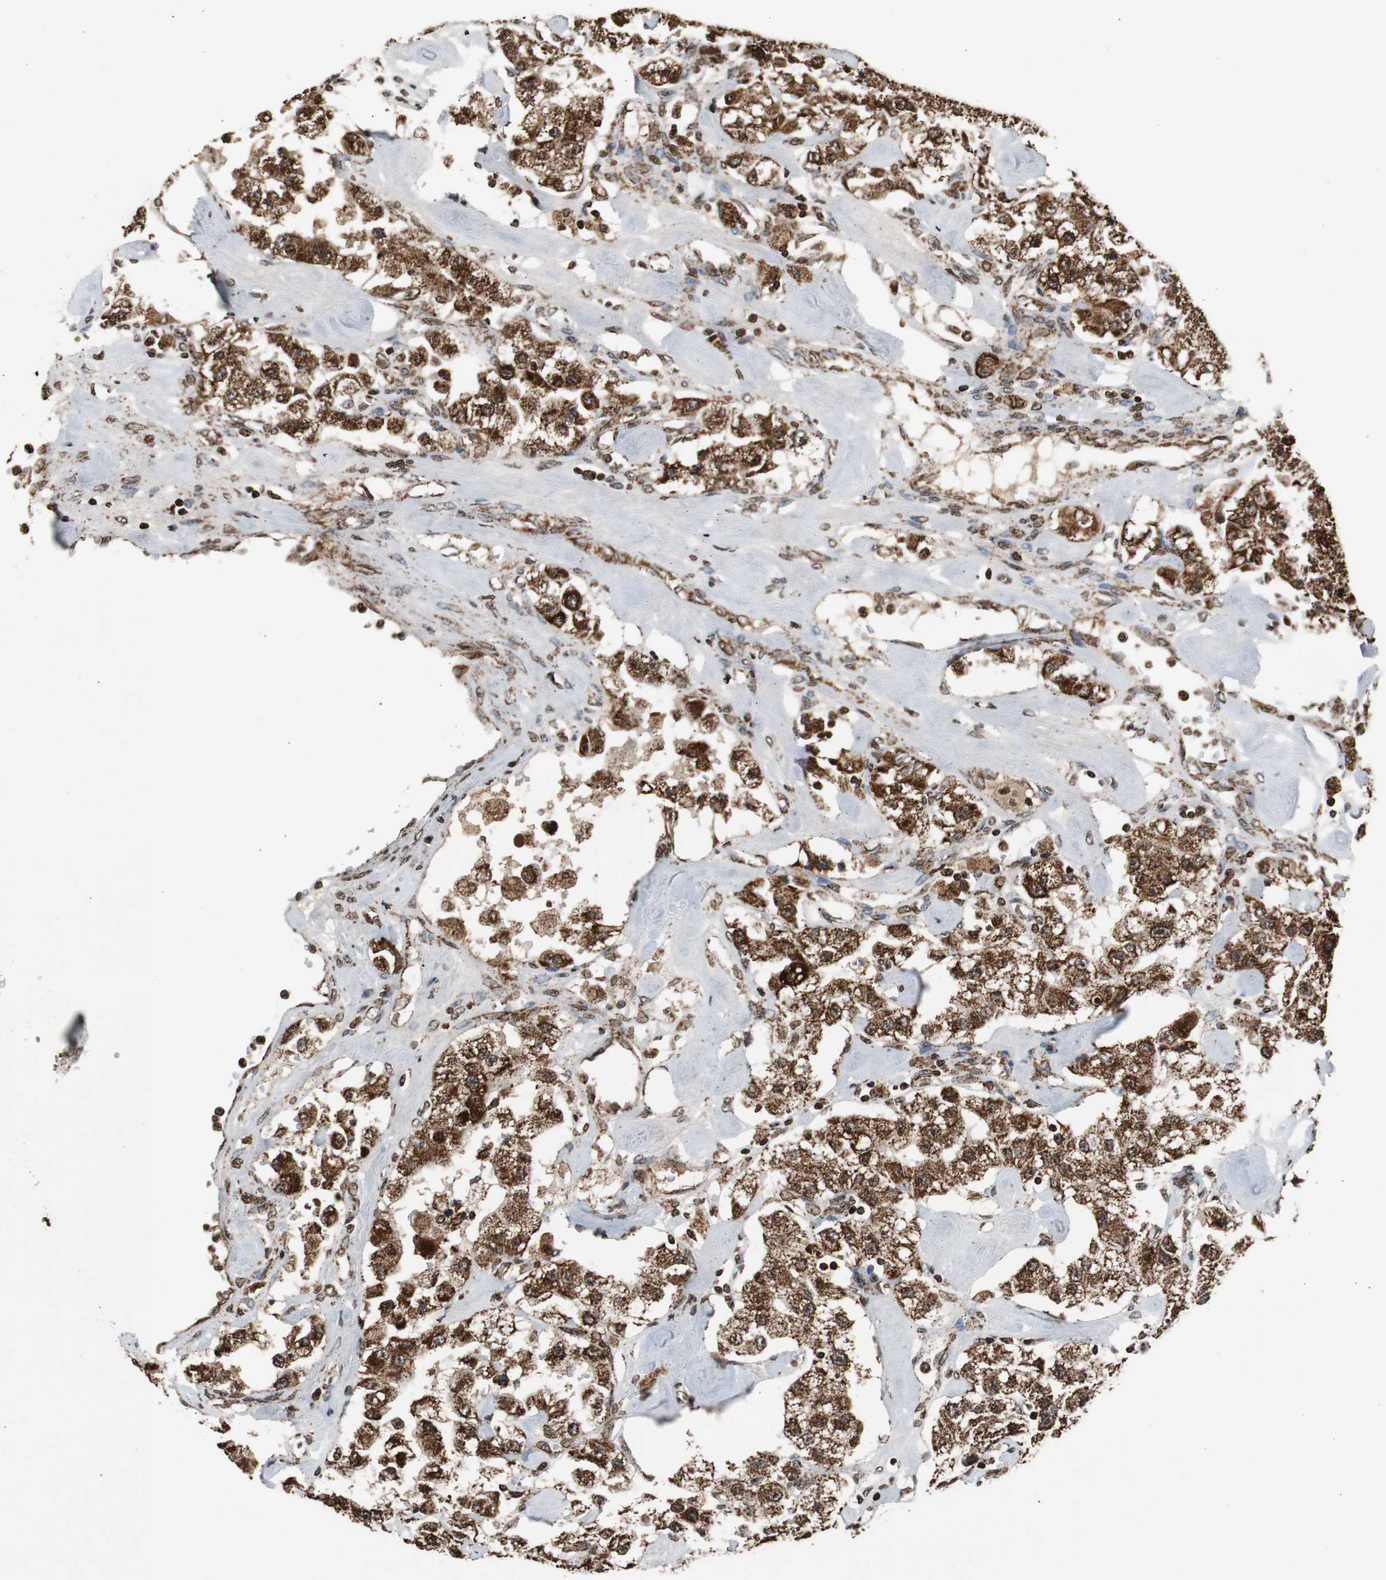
{"staining": {"intensity": "strong", "quantity": ">75%", "location": "cytoplasmic/membranous"}, "tissue": "carcinoid", "cell_type": "Tumor cells", "image_type": "cancer", "snomed": [{"axis": "morphology", "description": "Carcinoid, malignant, NOS"}, {"axis": "topography", "description": "Pancreas"}], "caption": "Malignant carcinoid stained for a protein (brown) demonstrates strong cytoplasmic/membranous positive staining in about >75% of tumor cells.", "gene": "HSPA9", "patient": {"sex": "male", "age": 41}}